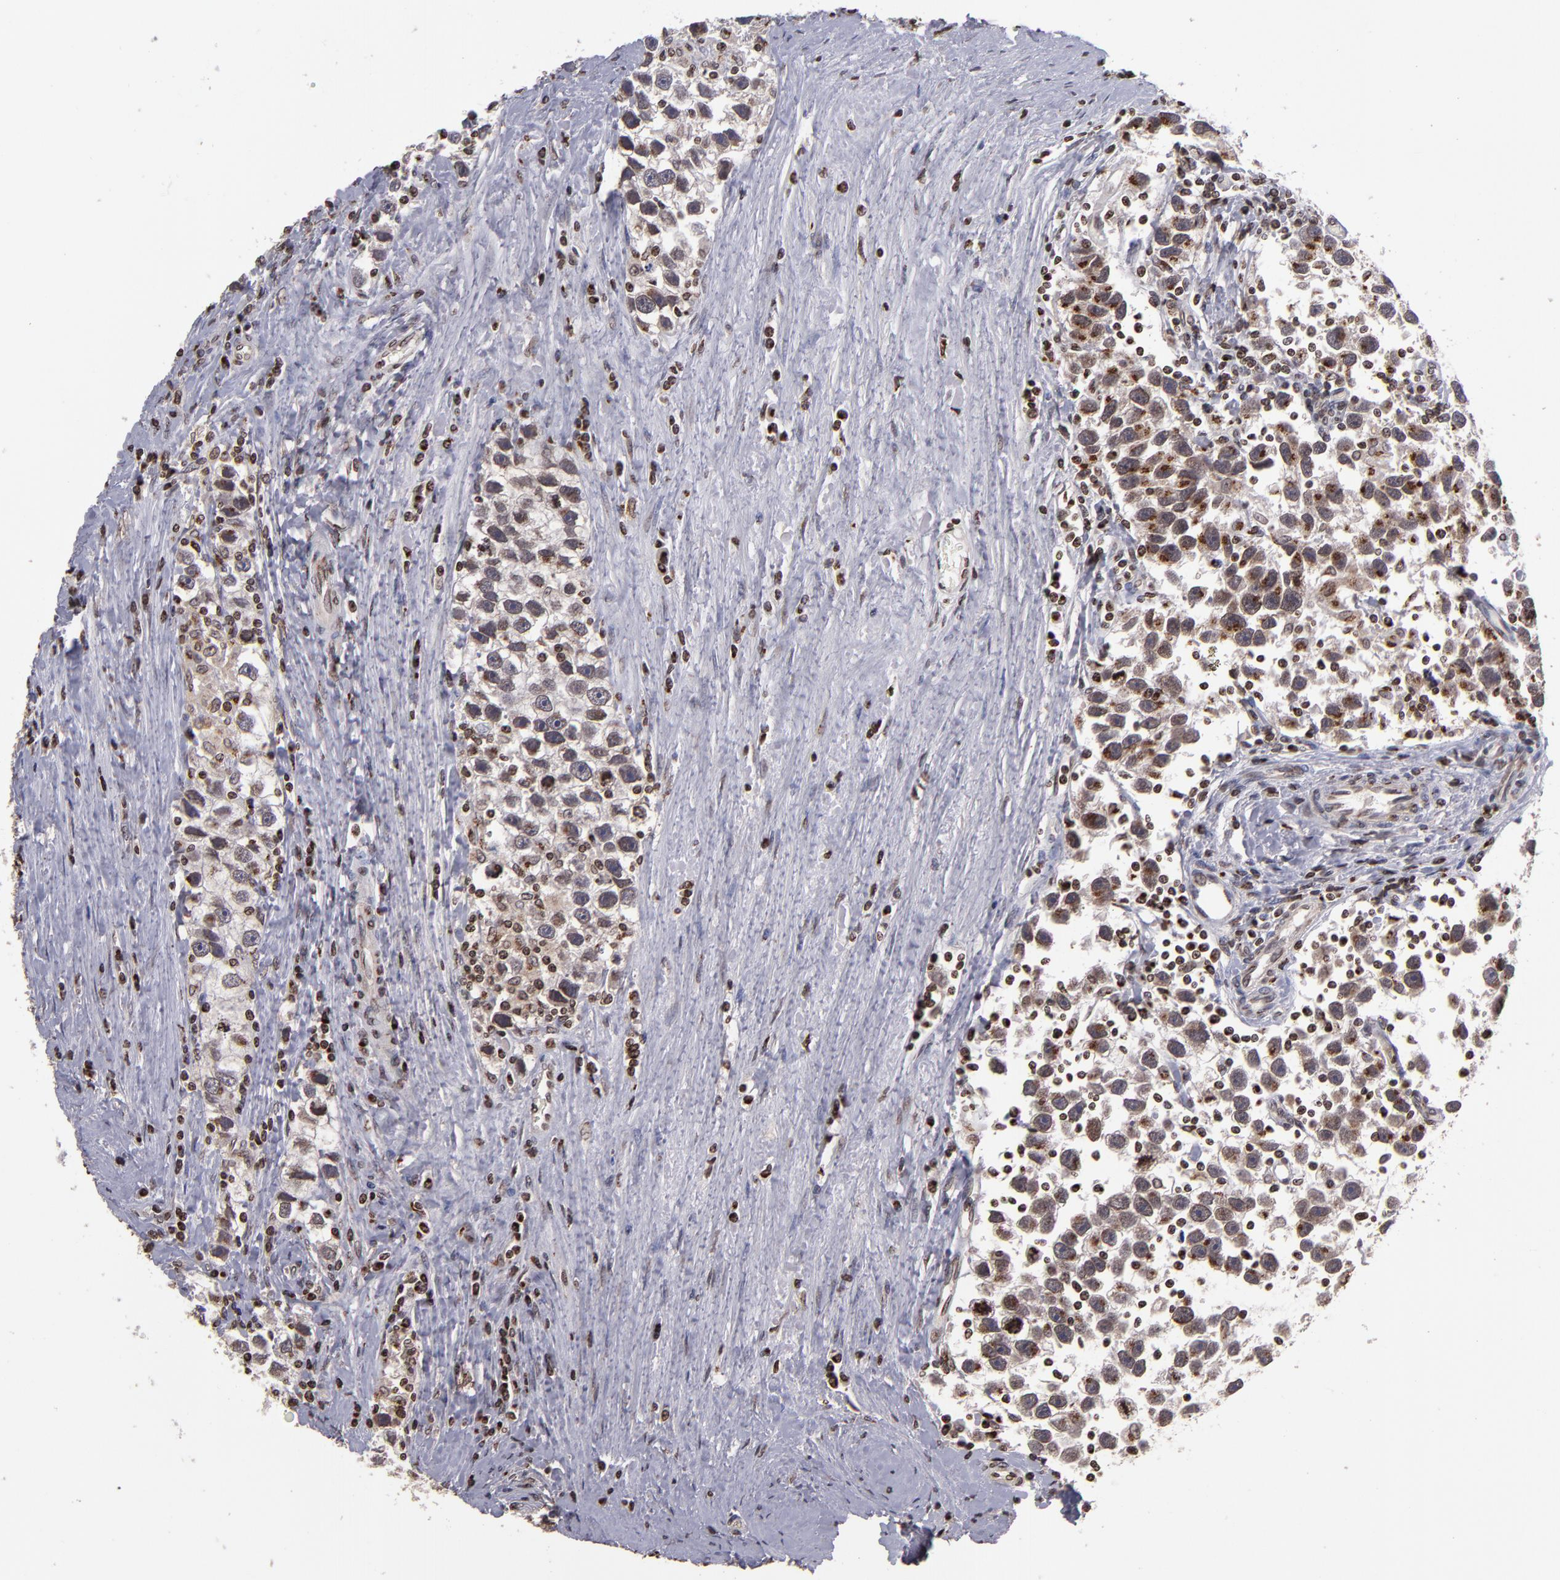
{"staining": {"intensity": "strong", "quantity": ">75%", "location": "cytoplasmic/membranous,nuclear"}, "tissue": "testis cancer", "cell_type": "Tumor cells", "image_type": "cancer", "snomed": [{"axis": "morphology", "description": "Seminoma, NOS"}, {"axis": "topography", "description": "Testis"}], "caption": "The photomicrograph displays a brown stain indicating the presence of a protein in the cytoplasmic/membranous and nuclear of tumor cells in testis cancer.", "gene": "CSDC2", "patient": {"sex": "male", "age": 43}}